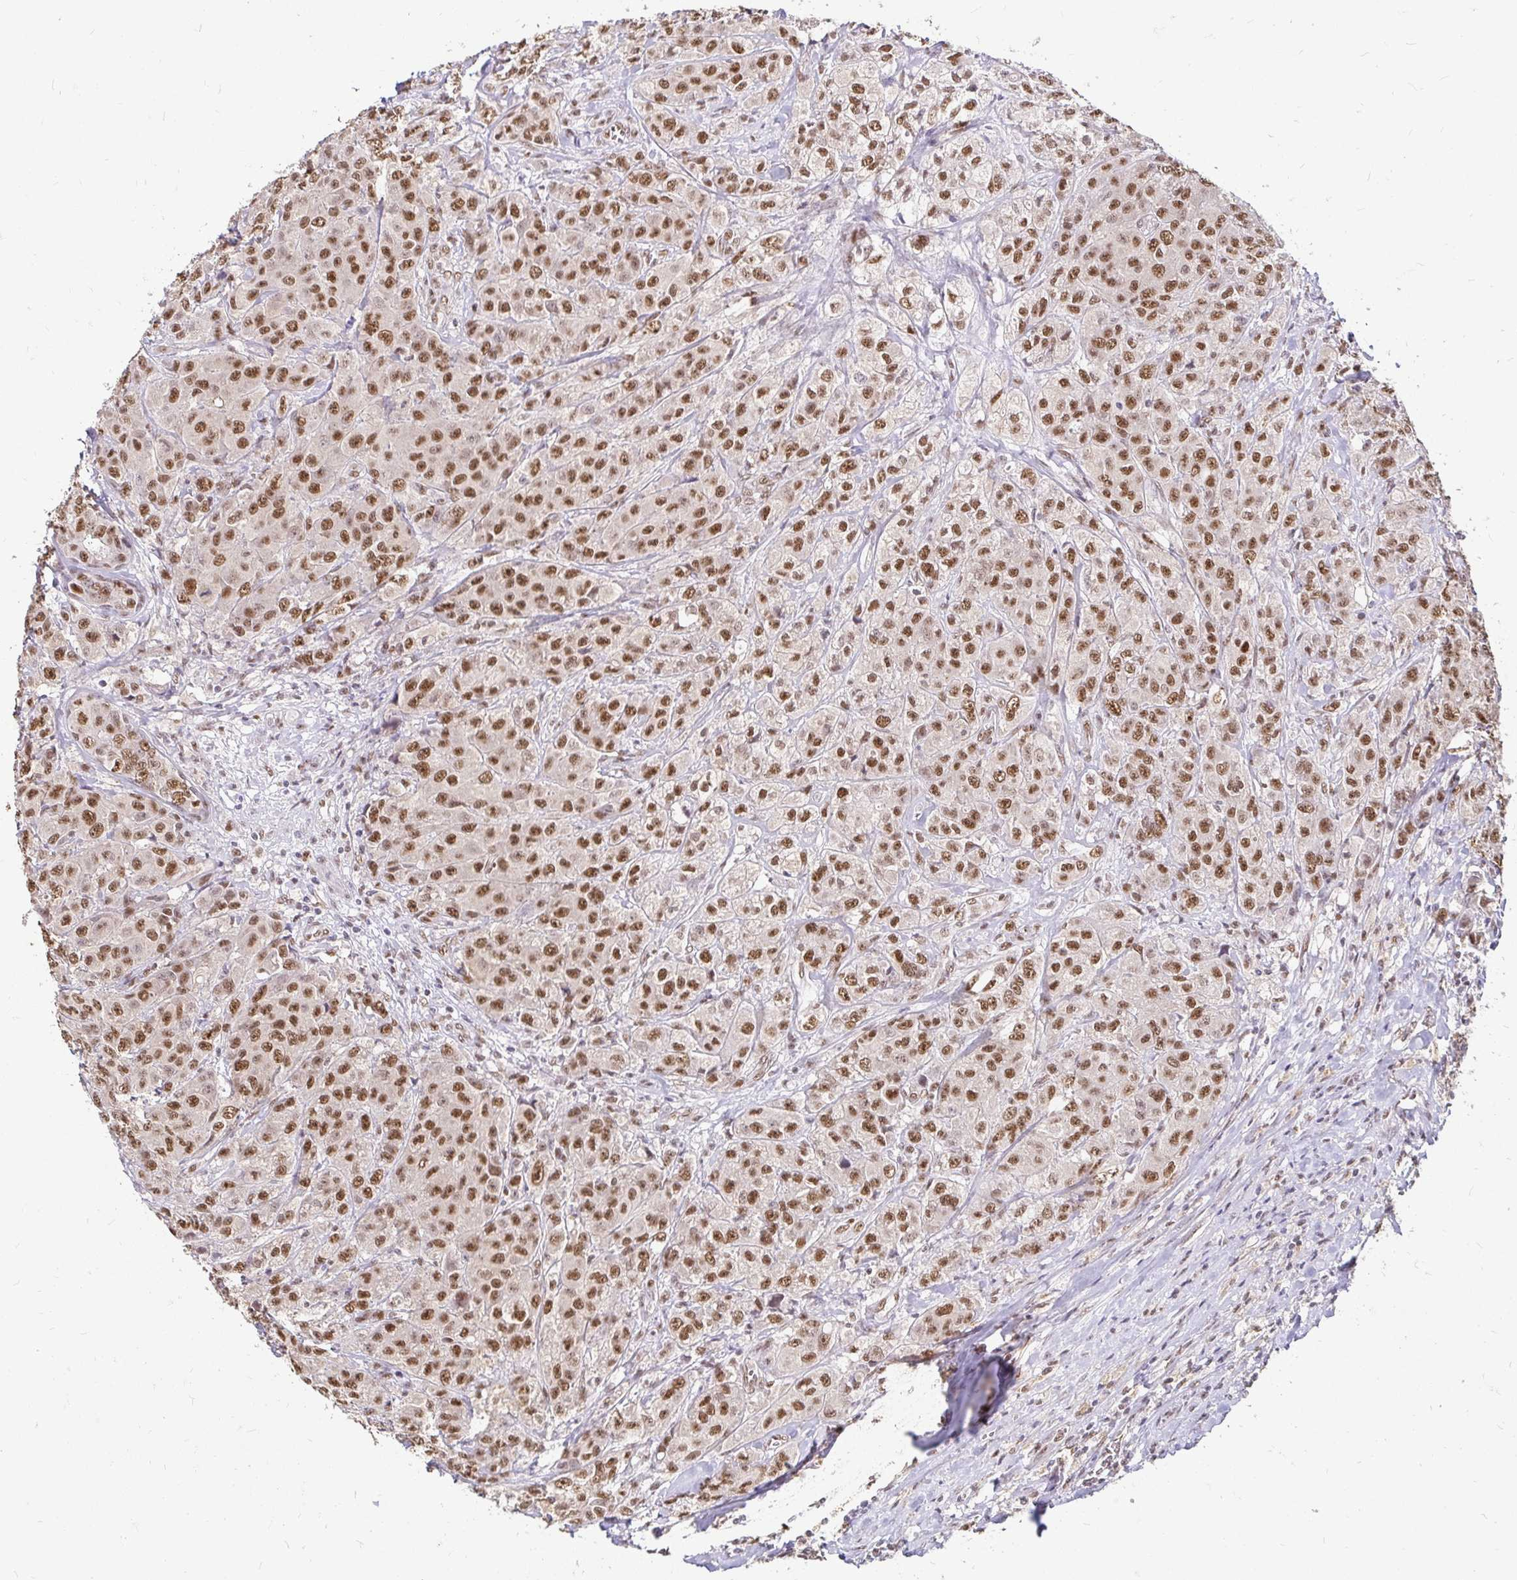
{"staining": {"intensity": "moderate", "quantity": ">75%", "location": "nuclear"}, "tissue": "breast cancer", "cell_type": "Tumor cells", "image_type": "cancer", "snomed": [{"axis": "morphology", "description": "Normal tissue, NOS"}, {"axis": "morphology", "description": "Duct carcinoma"}, {"axis": "topography", "description": "Breast"}], "caption": "Protein analysis of breast cancer tissue shows moderate nuclear expression in approximately >75% of tumor cells.", "gene": "RIMS4", "patient": {"sex": "female", "age": 43}}